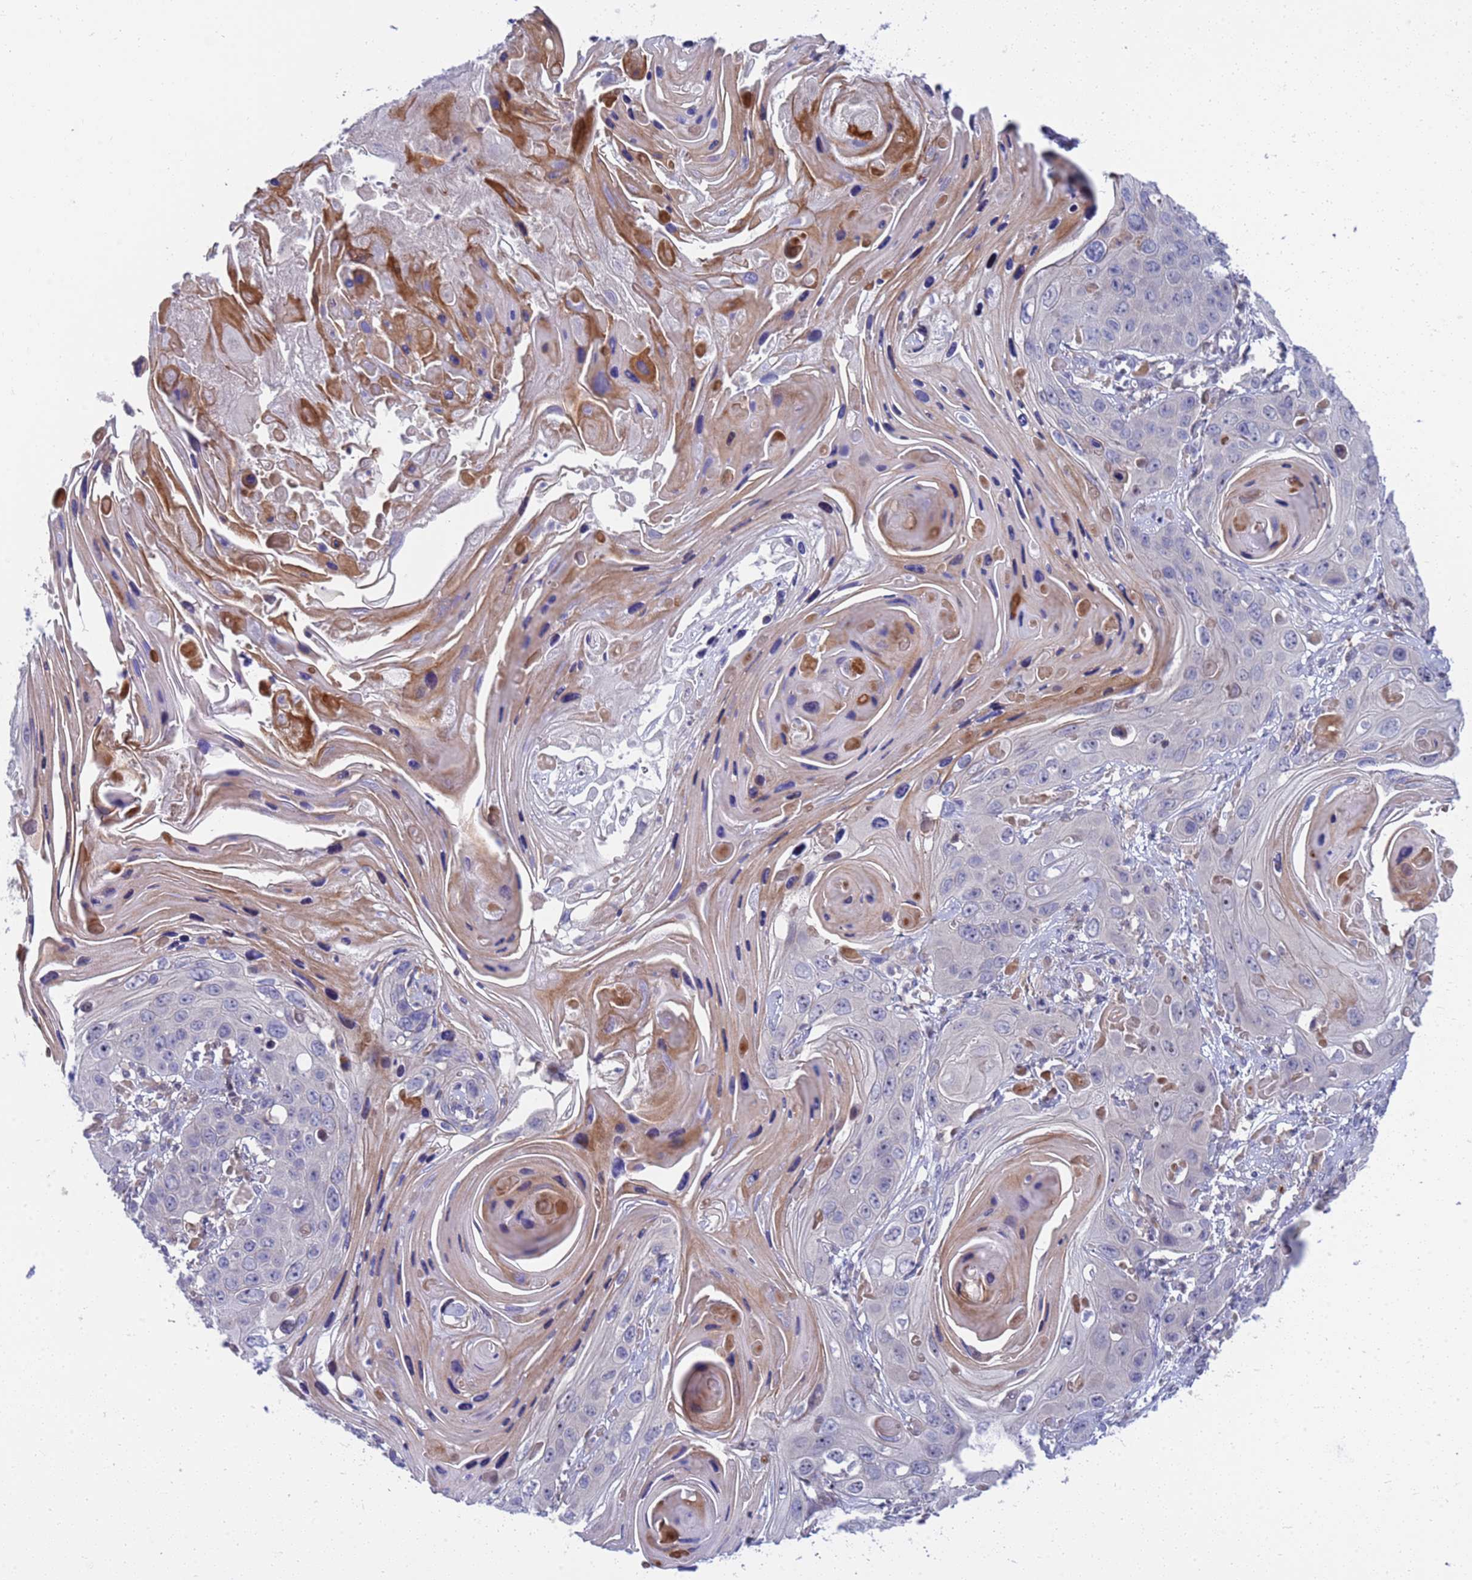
{"staining": {"intensity": "moderate", "quantity": "<25%", "location": "cytoplasmic/membranous"}, "tissue": "skin cancer", "cell_type": "Tumor cells", "image_type": "cancer", "snomed": [{"axis": "morphology", "description": "Squamous cell carcinoma, NOS"}, {"axis": "topography", "description": "Skin"}], "caption": "Protein expression by immunohistochemistry exhibits moderate cytoplasmic/membranous staining in approximately <25% of tumor cells in skin cancer (squamous cell carcinoma). (DAB = brown stain, brightfield microscopy at high magnification).", "gene": "ENOSF1", "patient": {"sex": "male", "age": 55}}